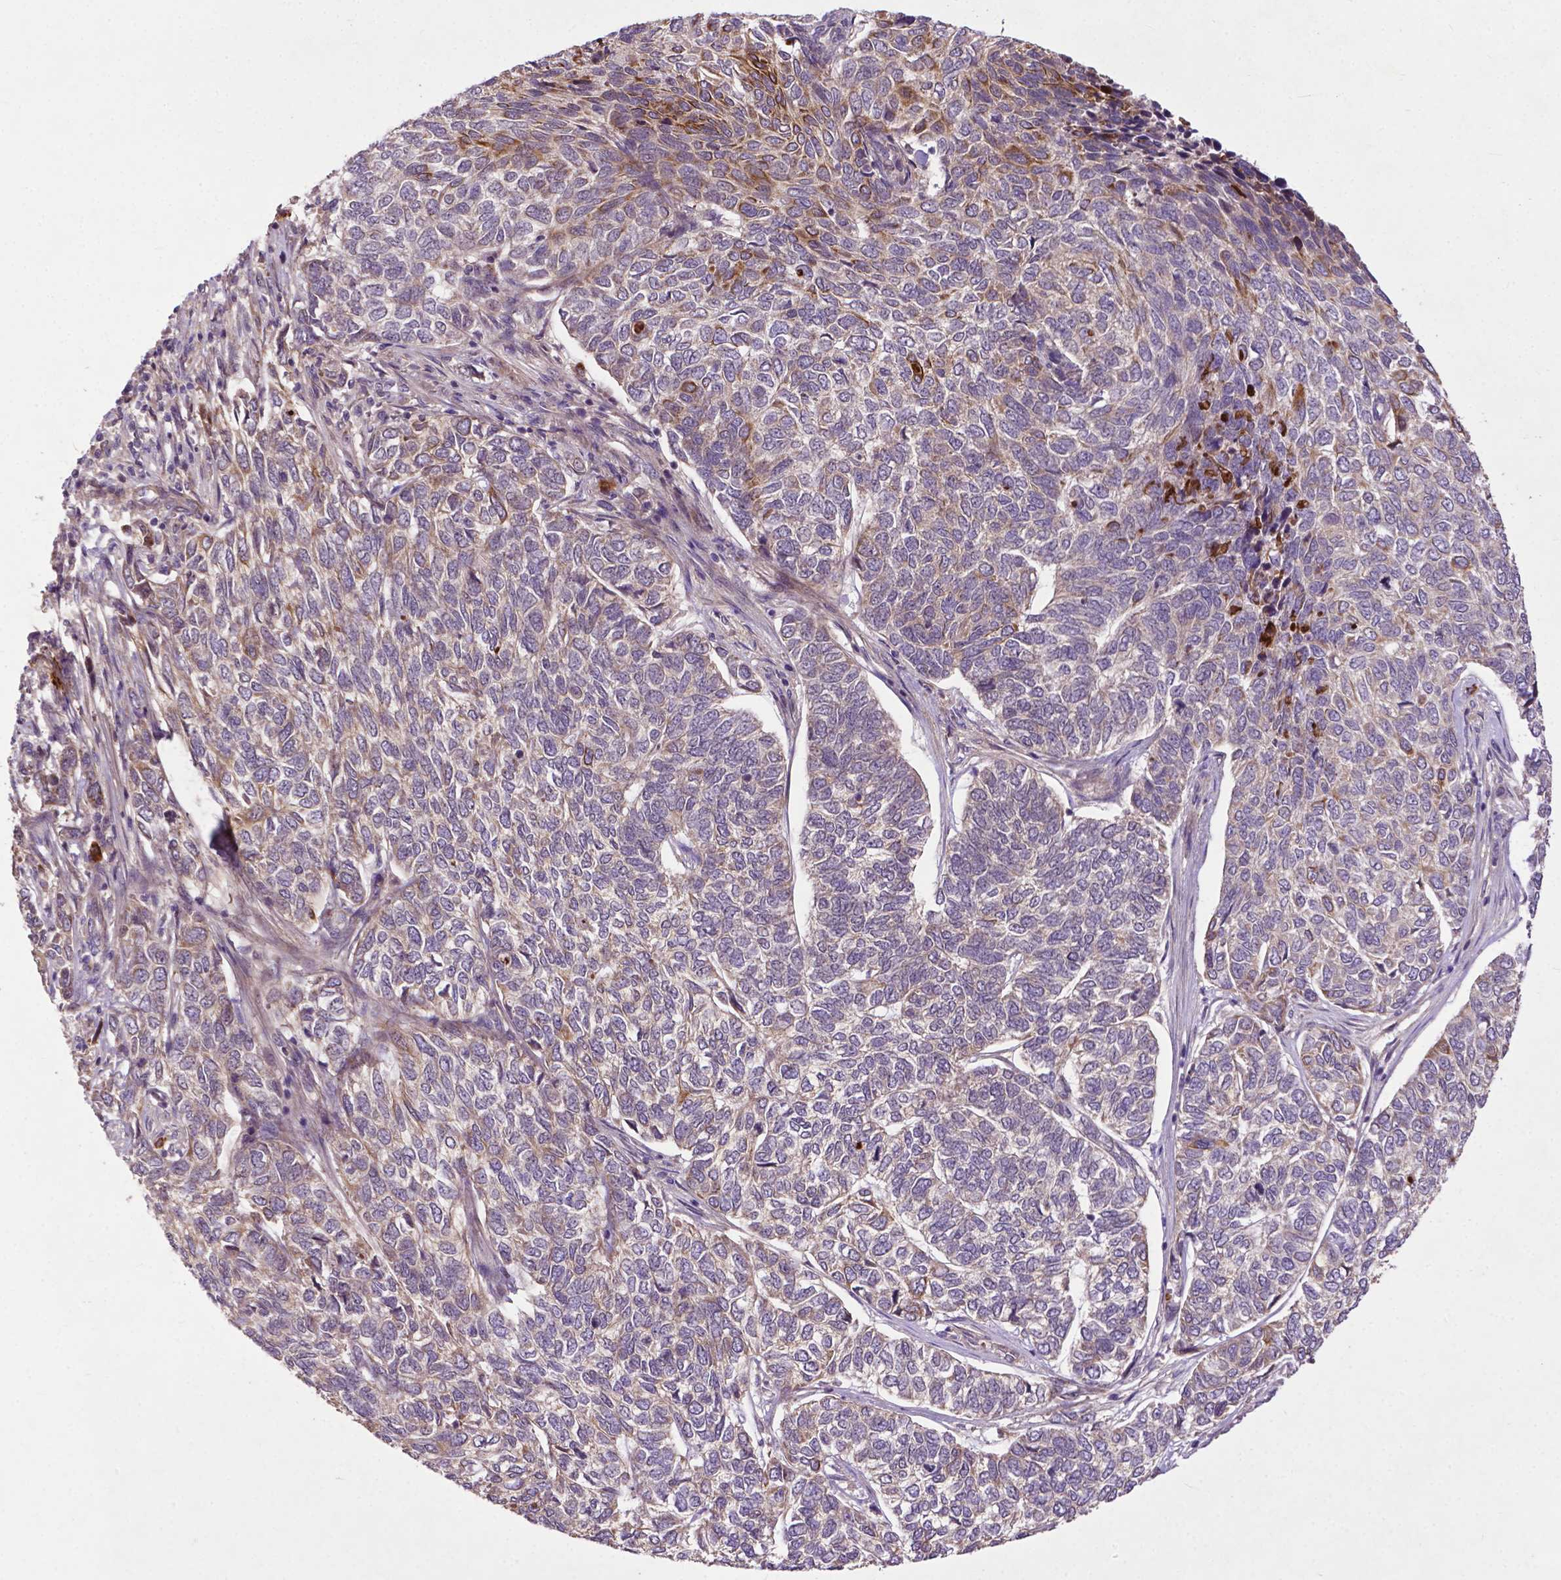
{"staining": {"intensity": "moderate", "quantity": "<25%", "location": "cytoplasmic/membranous"}, "tissue": "skin cancer", "cell_type": "Tumor cells", "image_type": "cancer", "snomed": [{"axis": "morphology", "description": "Basal cell carcinoma"}, {"axis": "topography", "description": "Skin"}], "caption": "Immunohistochemical staining of basal cell carcinoma (skin) demonstrates moderate cytoplasmic/membranous protein staining in approximately <25% of tumor cells.", "gene": "PARP3", "patient": {"sex": "female", "age": 65}}